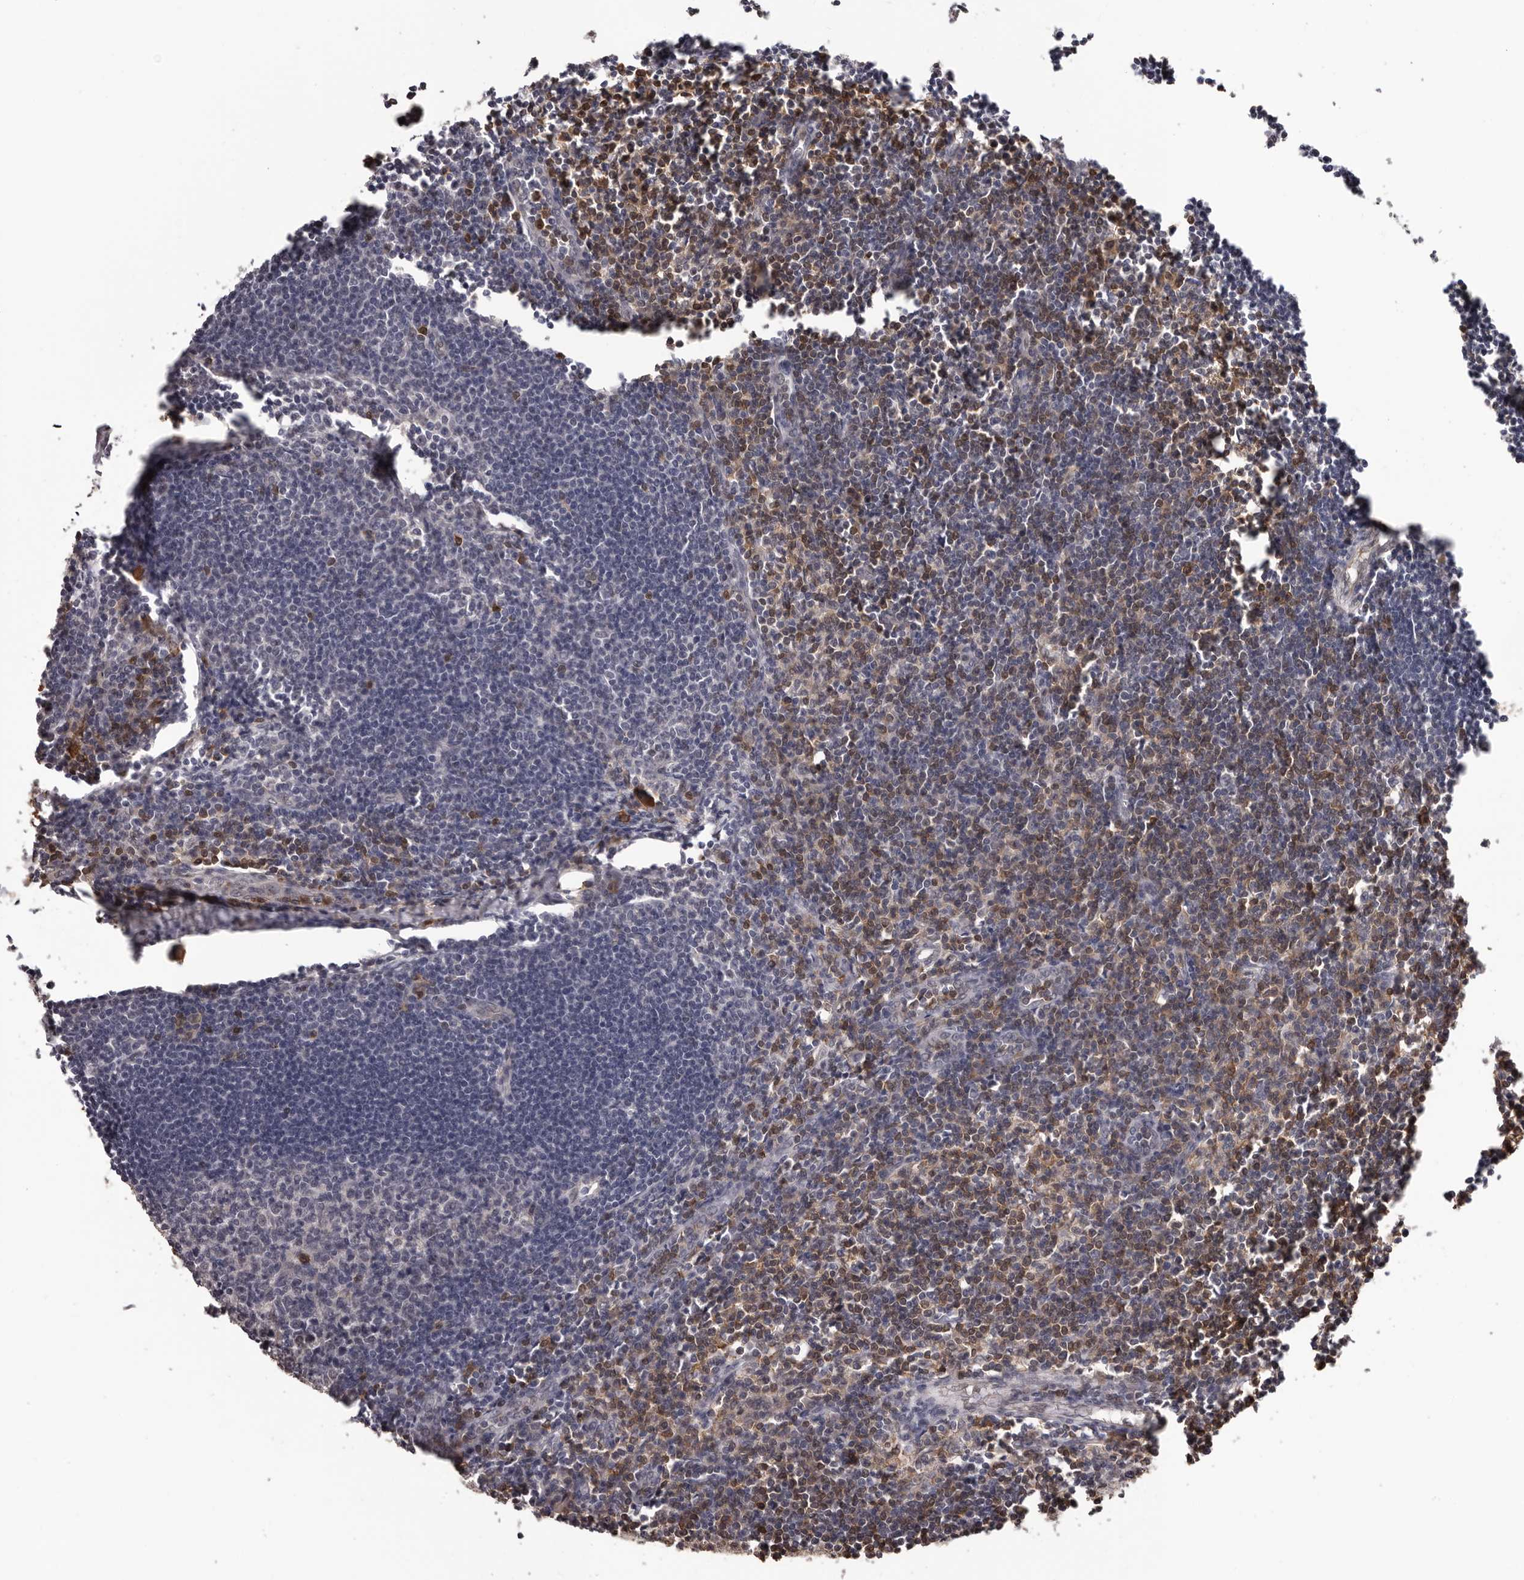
{"staining": {"intensity": "negative", "quantity": "none", "location": "none"}, "tissue": "lymph node", "cell_type": "Germinal center cells", "image_type": "normal", "snomed": [{"axis": "morphology", "description": "Normal tissue, NOS"}, {"axis": "morphology", "description": "Malignant melanoma, Metastatic site"}, {"axis": "topography", "description": "Lymph node"}], "caption": "IHC of unremarkable lymph node demonstrates no positivity in germinal center cells.", "gene": "PRR12", "patient": {"sex": "male", "age": 41}}